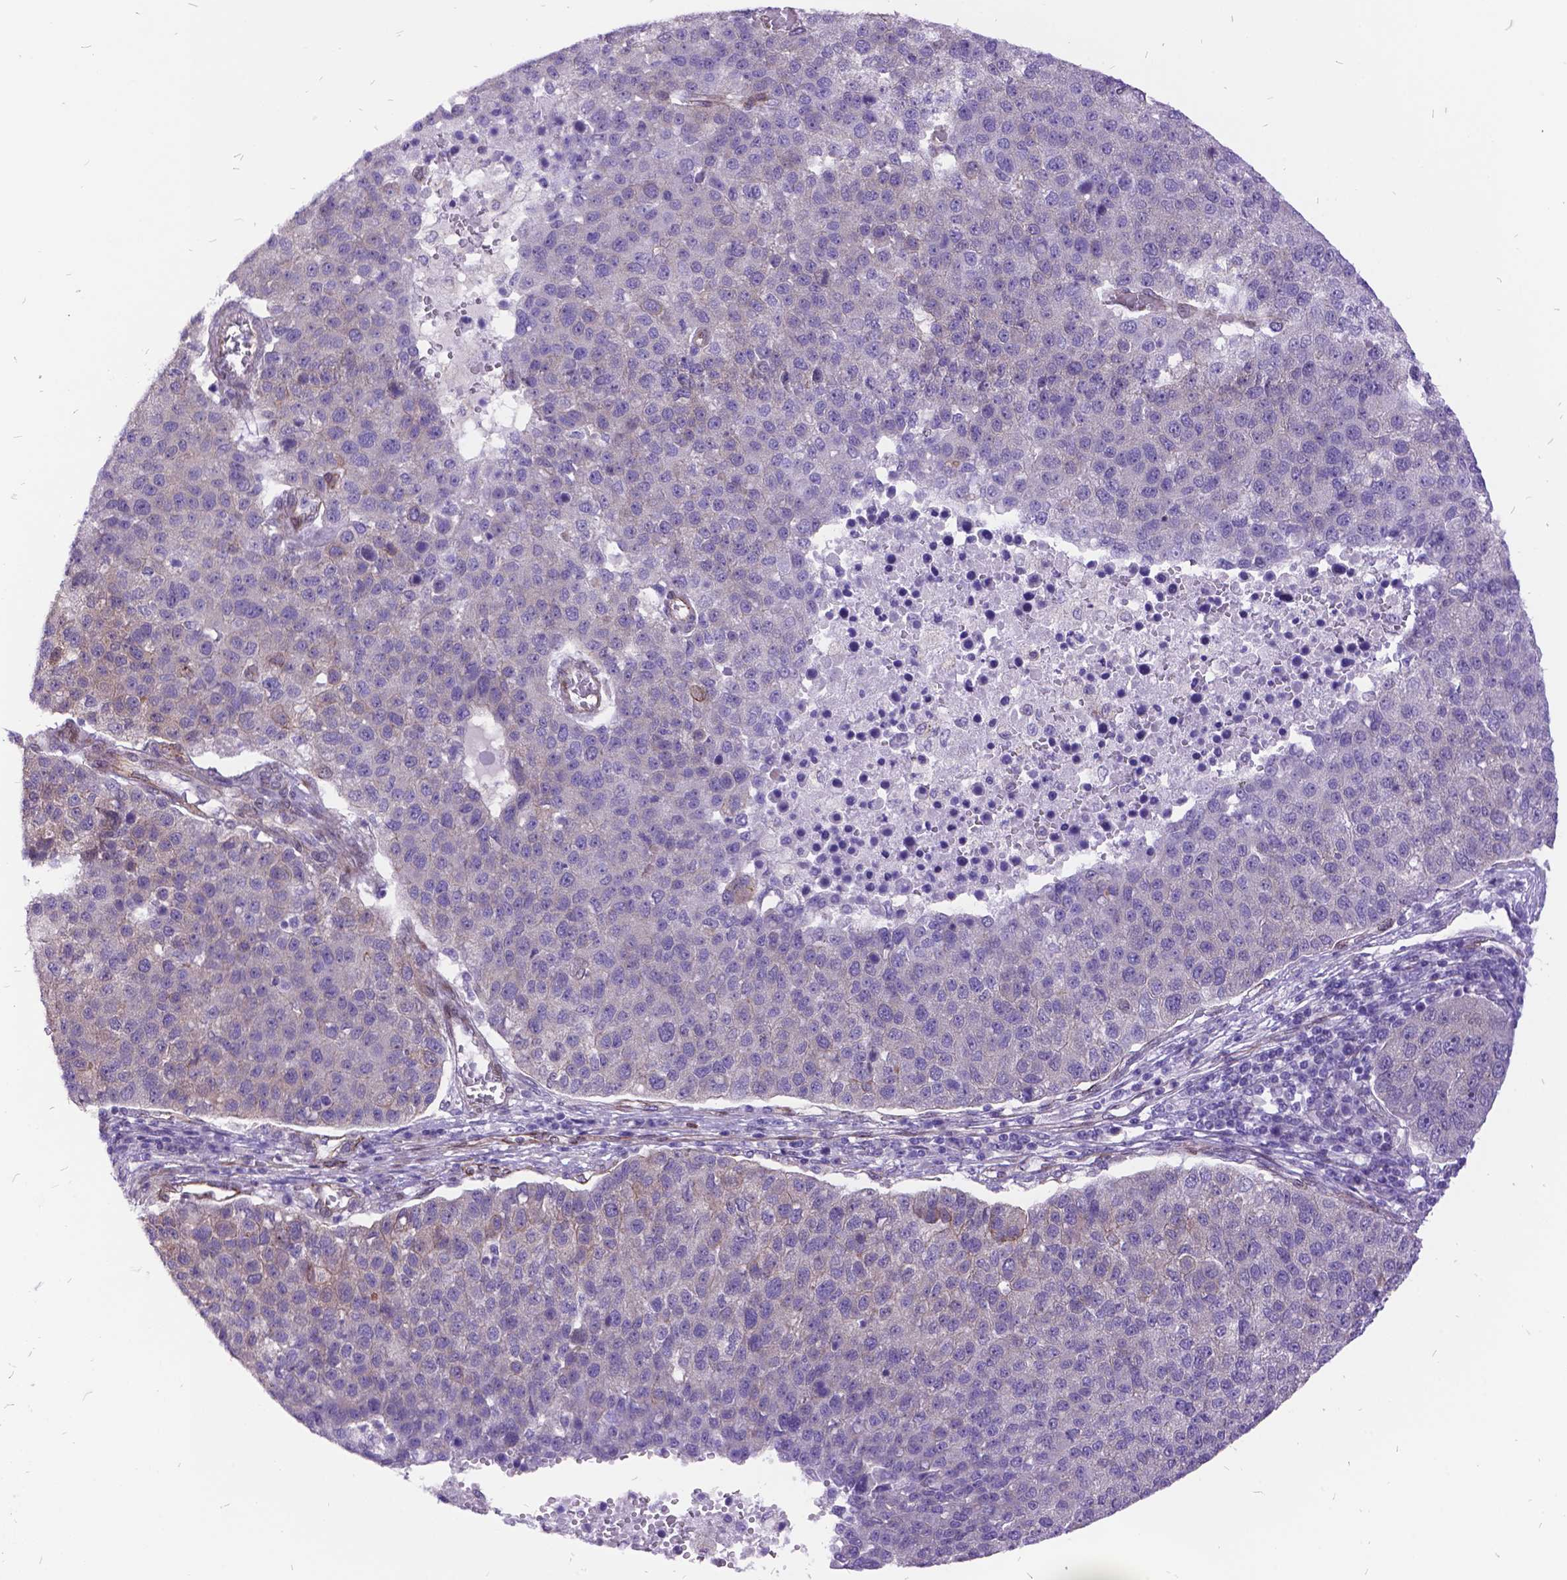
{"staining": {"intensity": "moderate", "quantity": "<25%", "location": "cytoplasmic/membranous"}, "tissue": "pancreatic cancer", "cell_type": "Tumor cells", "image_type": "cancer", "snomed": [{"axis": "morphology", "description": "Adenocarcinoma, NOS"}, {"axis": "topography", "description": "Pancreas"}], "caption": "Protein expression analysis of human adenocarcinoma (pancreatic) reveals moderate cytoplasmic/membranous positivity in about <25% of tumor cells.", "gene": "GRB7", "patient": {"sex": "female", "age": 61}}